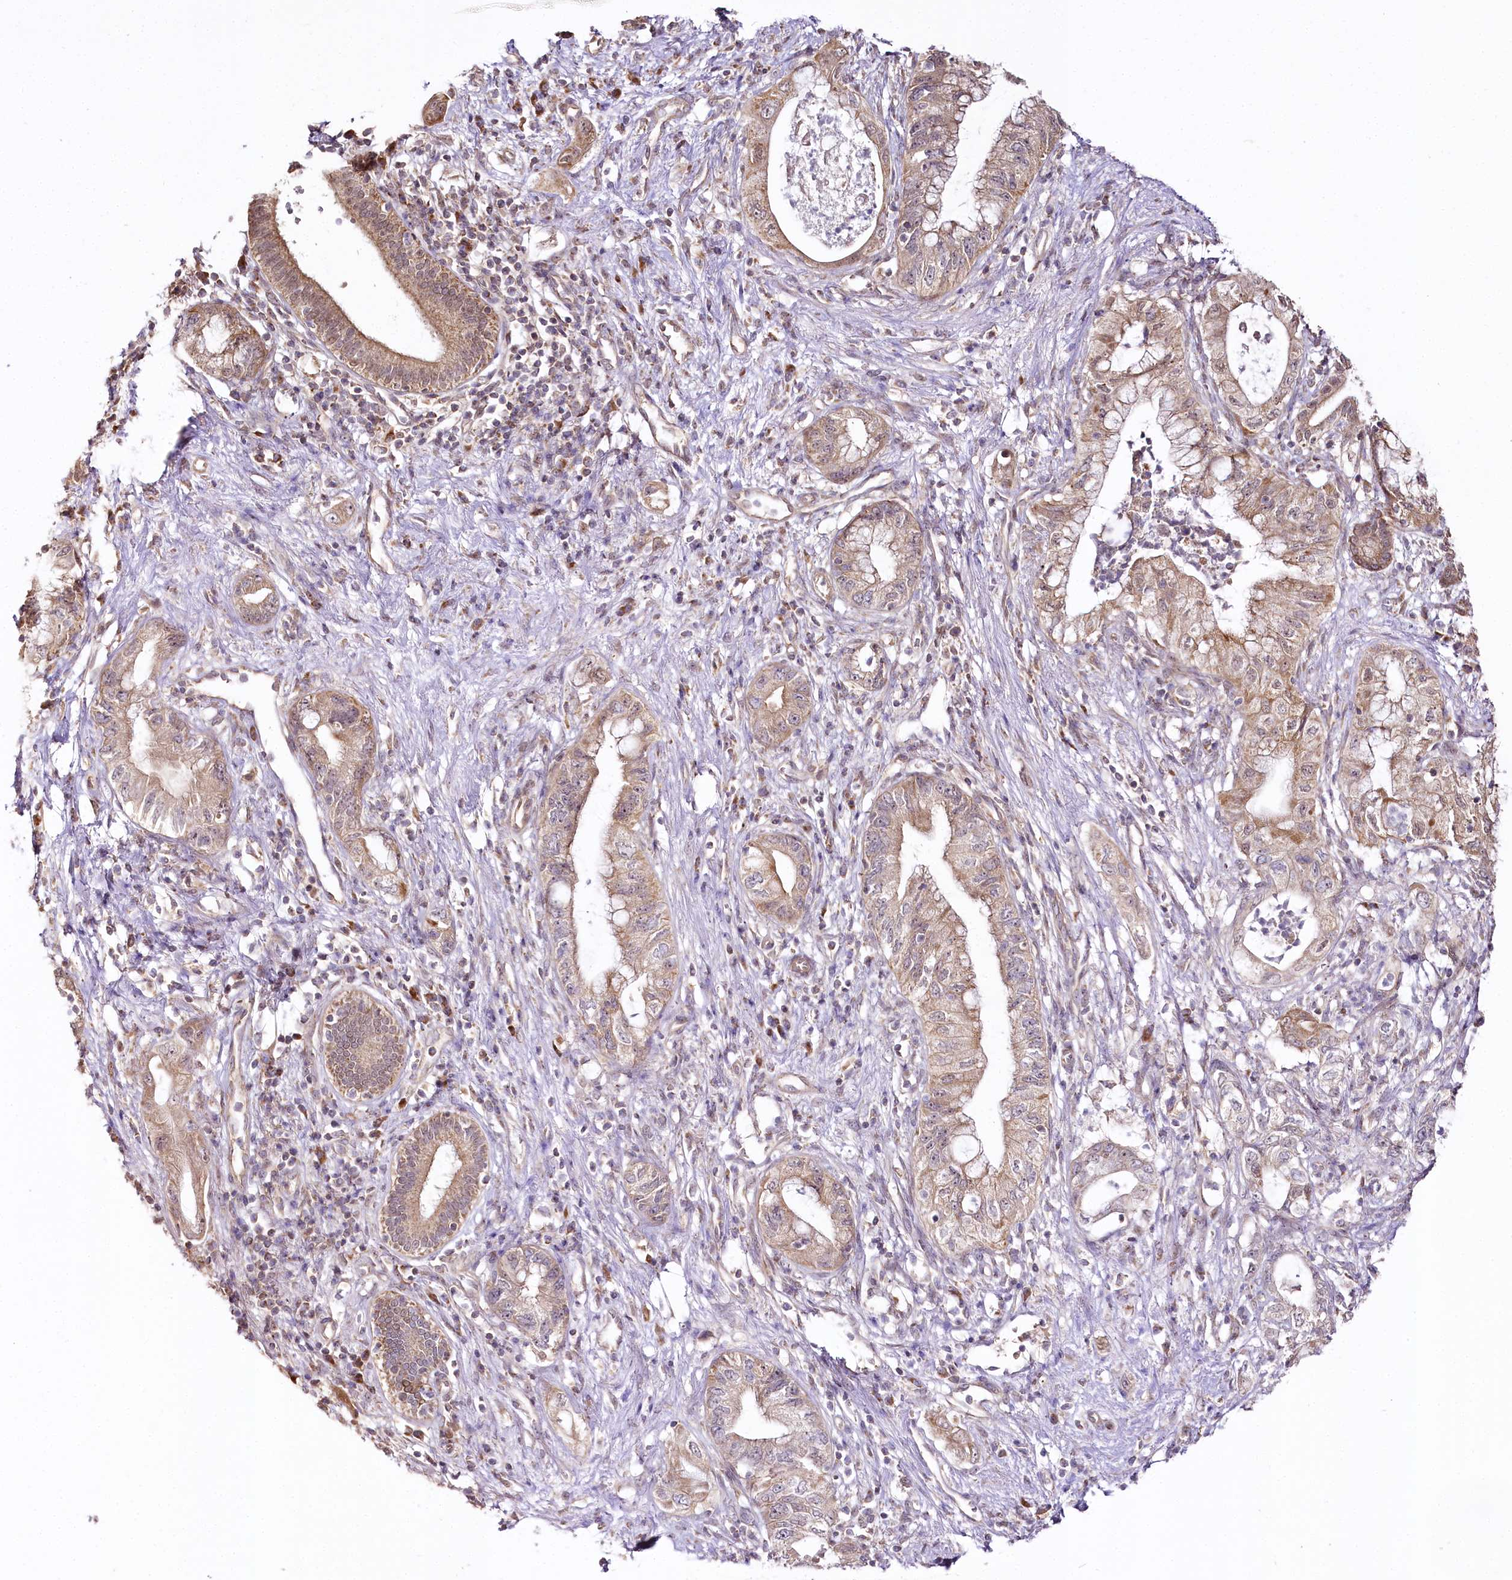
{"staining": {"intensity": "weak", "quantity": ">75%", "location": "cytoplasmic/membranous"}, "tissue": "pancreatic cancer", "cell_type": "Tumor cells", "image_type": "cancer", "snomed": [{"axis": "morphology", "description": "Adenocarcinoma, NOS"}, {"axis": "topography", "description": "Pancreas"}], "caption": "Pancreatic cancer tissue reveals weak cytoplasmic/membranous positivity in about >75% of tumor cells, visualized by immunohistochemistry. (IHC, brightfield microscopy, high magnification).", "gene": "ZNF226", "patient": {"sex": "female", "age": 73}}